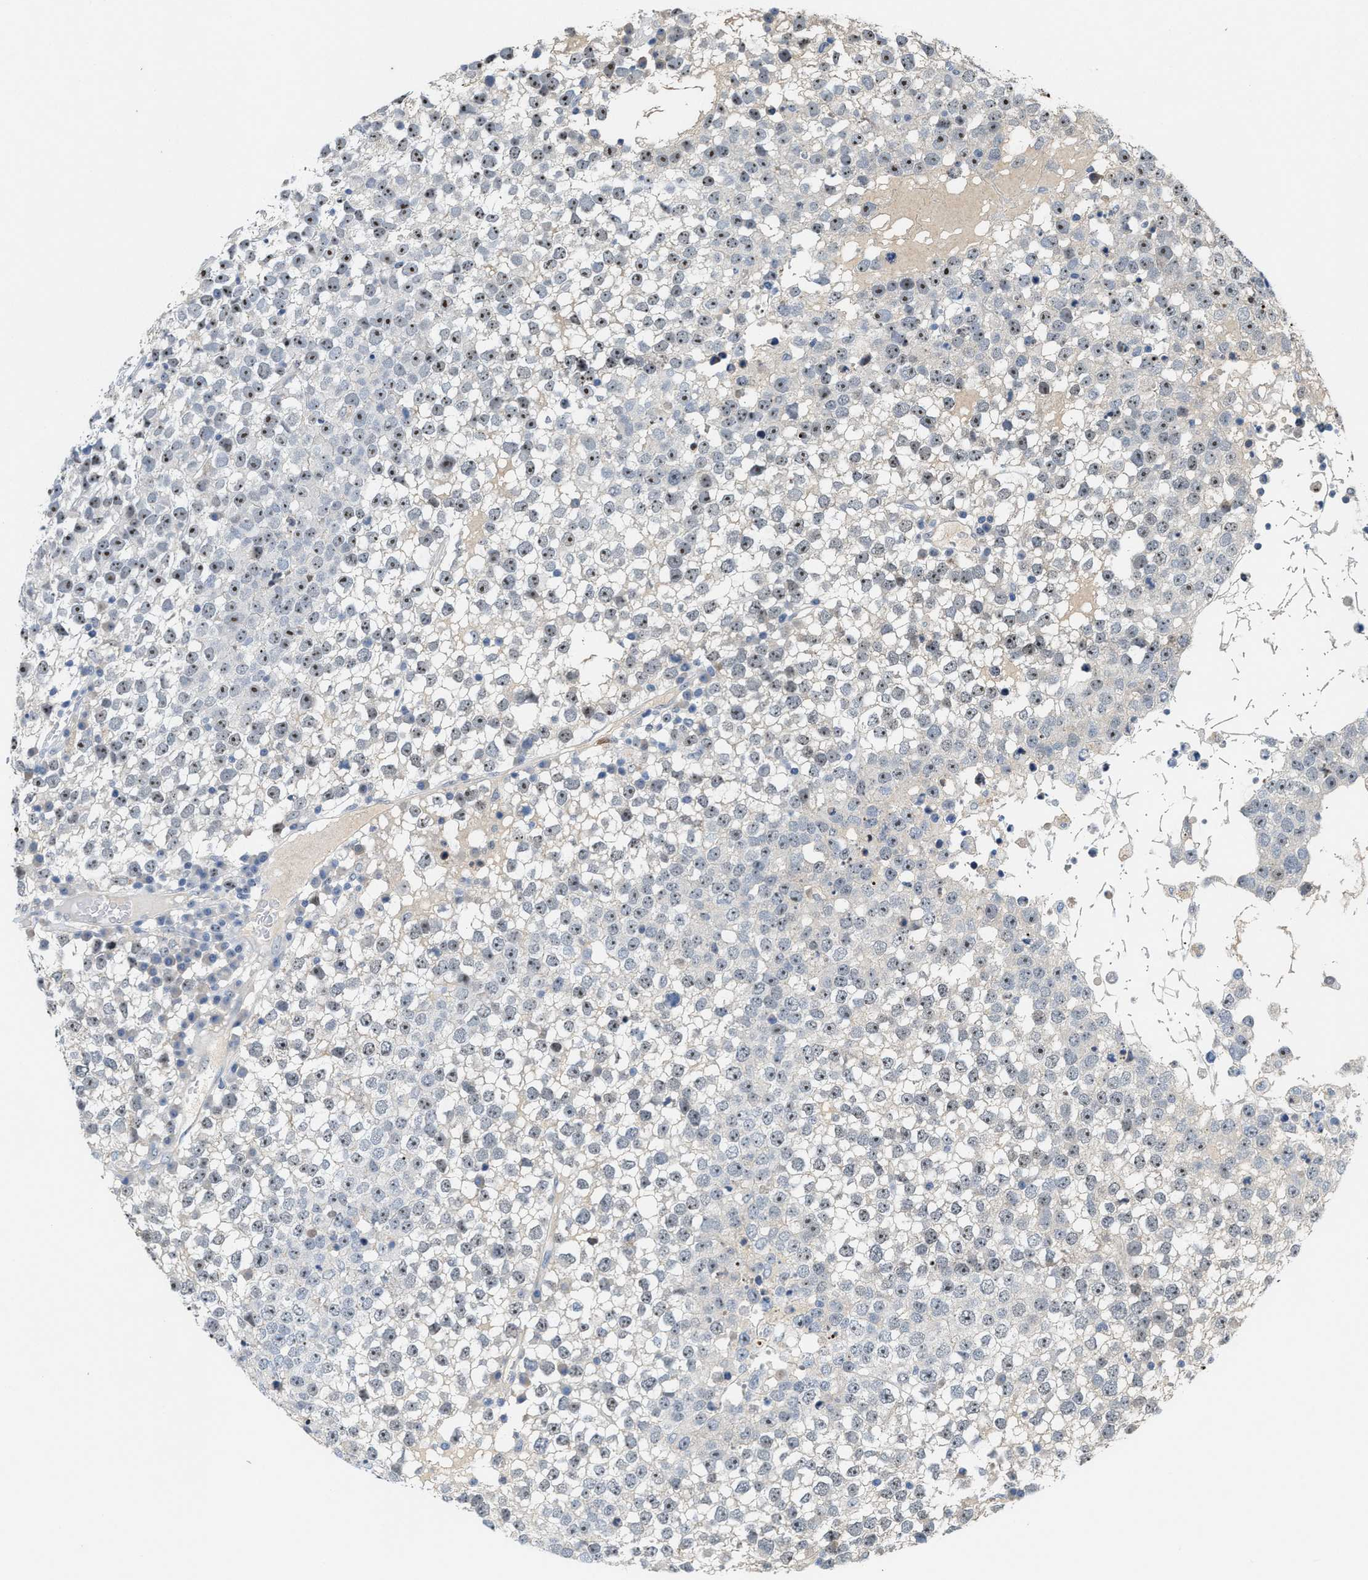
{"staining": {"intensity": "moderate", "quantity": "25%-75%", "location": "nuclear"}, "tissue": "testis cancer", "cell_type": "Tumor cells", "image_type": "cancer", "snomed": [{"axis": "morphology", "description": "Seminoma, NOS"}, {"axis": "topography", "description": "Testis"}], "caption": "Human testis cancer (seminoma) stained with a brown dye demonstrates moderate nuclear positive positivity in about 25%-75% of tumor cells.", "gene": "ZNF783", "patient": {"sex": "male", "age": 65}}